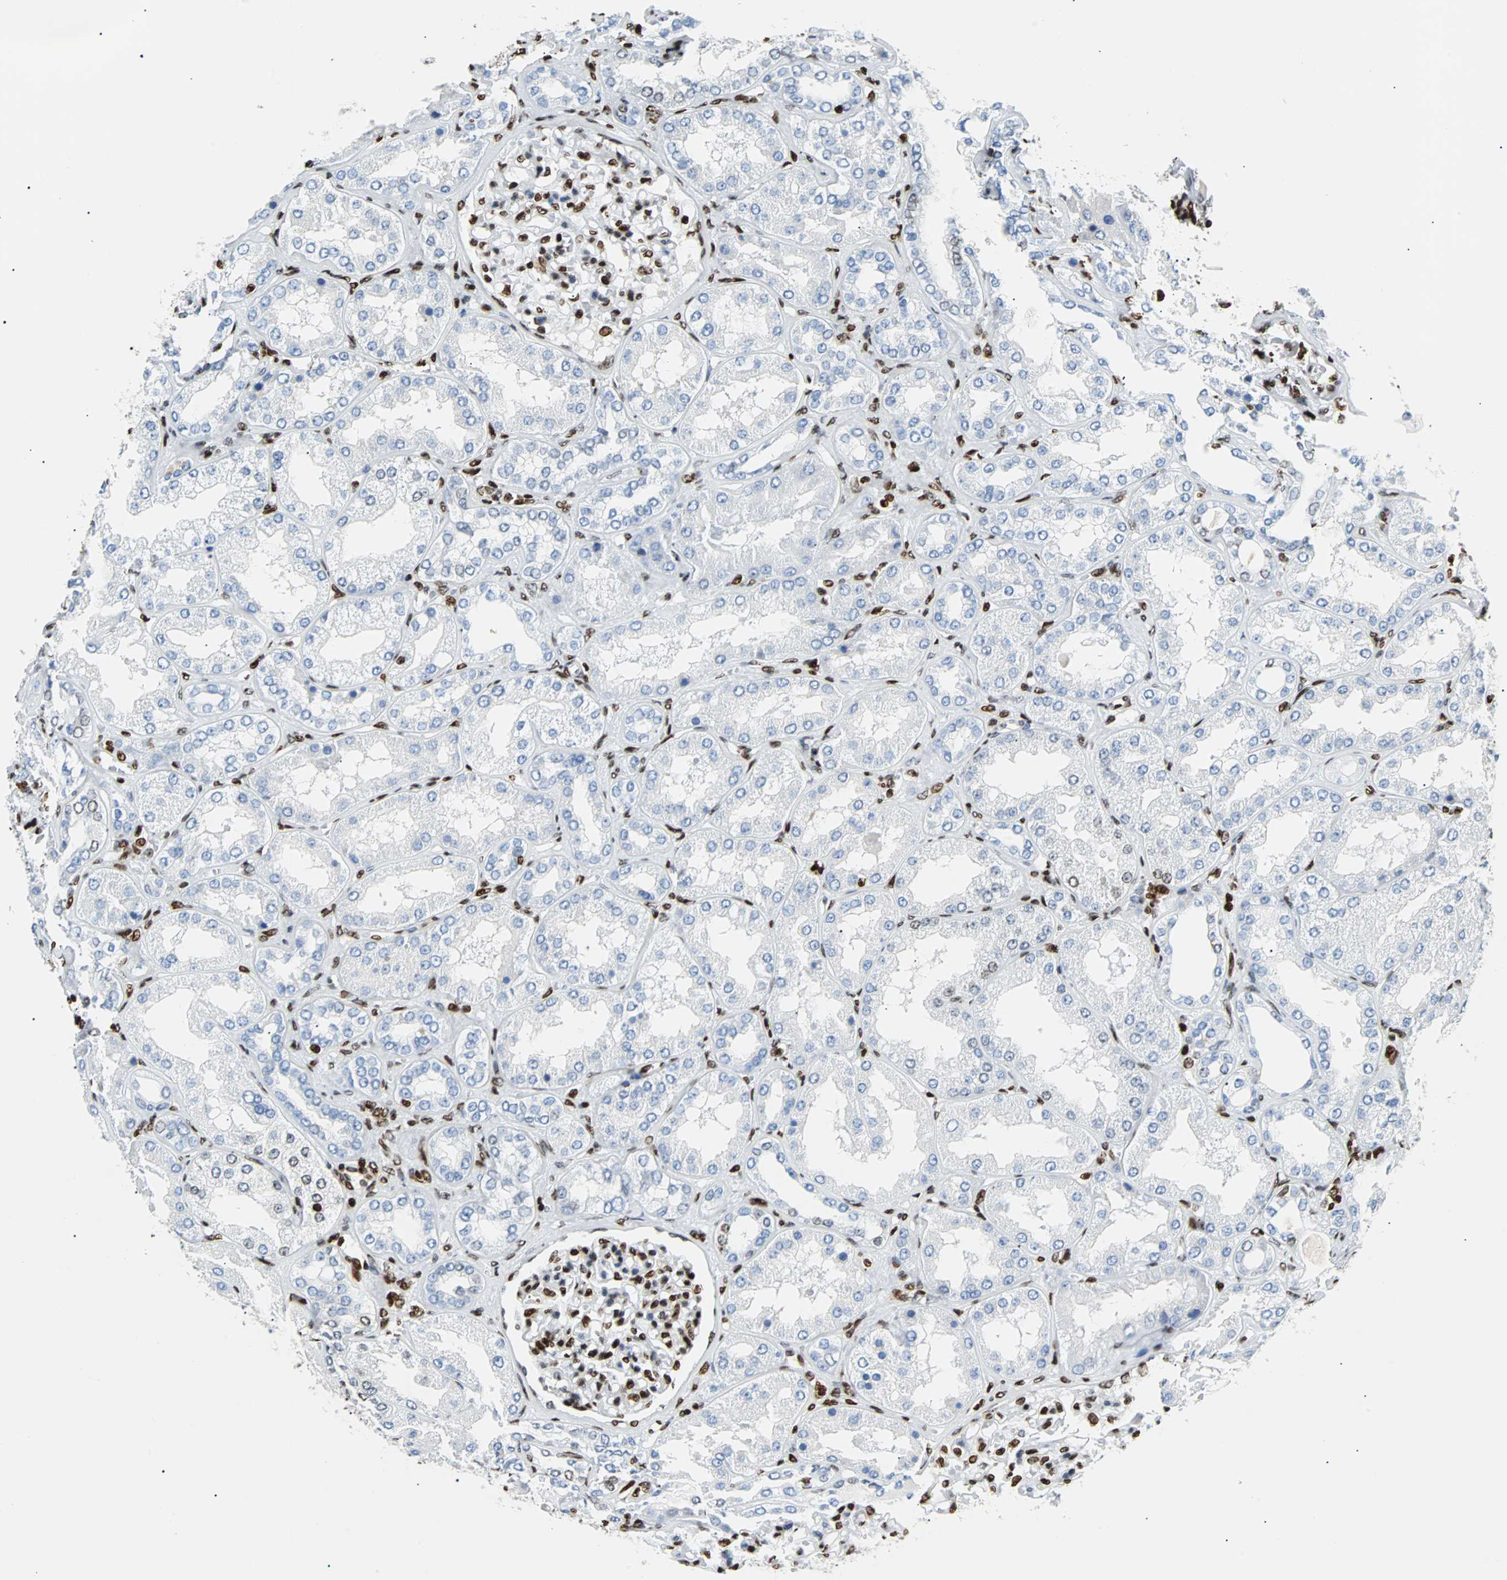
{"staining": {"intensity": "strong", "quantity": ">75%", "location": "nuclear"}, "tissue": "kidney", "cell_type": "Cells in glomeruli", "image_type": "normal", "snomed": [{"axis": "morphology", "description": "Normal tissue, NOS"}, {"axis": "topography", "description": "Kidney"}], "caption": "Immunohistochemistry micrograph of unremarkable human kidney stained for a protein (brown), which displays high levels of strong nuclear expression in about >75% of cells in glomeruli.", "gene": "ZNF131", "patient": {"sex": "female", "age": 56}}